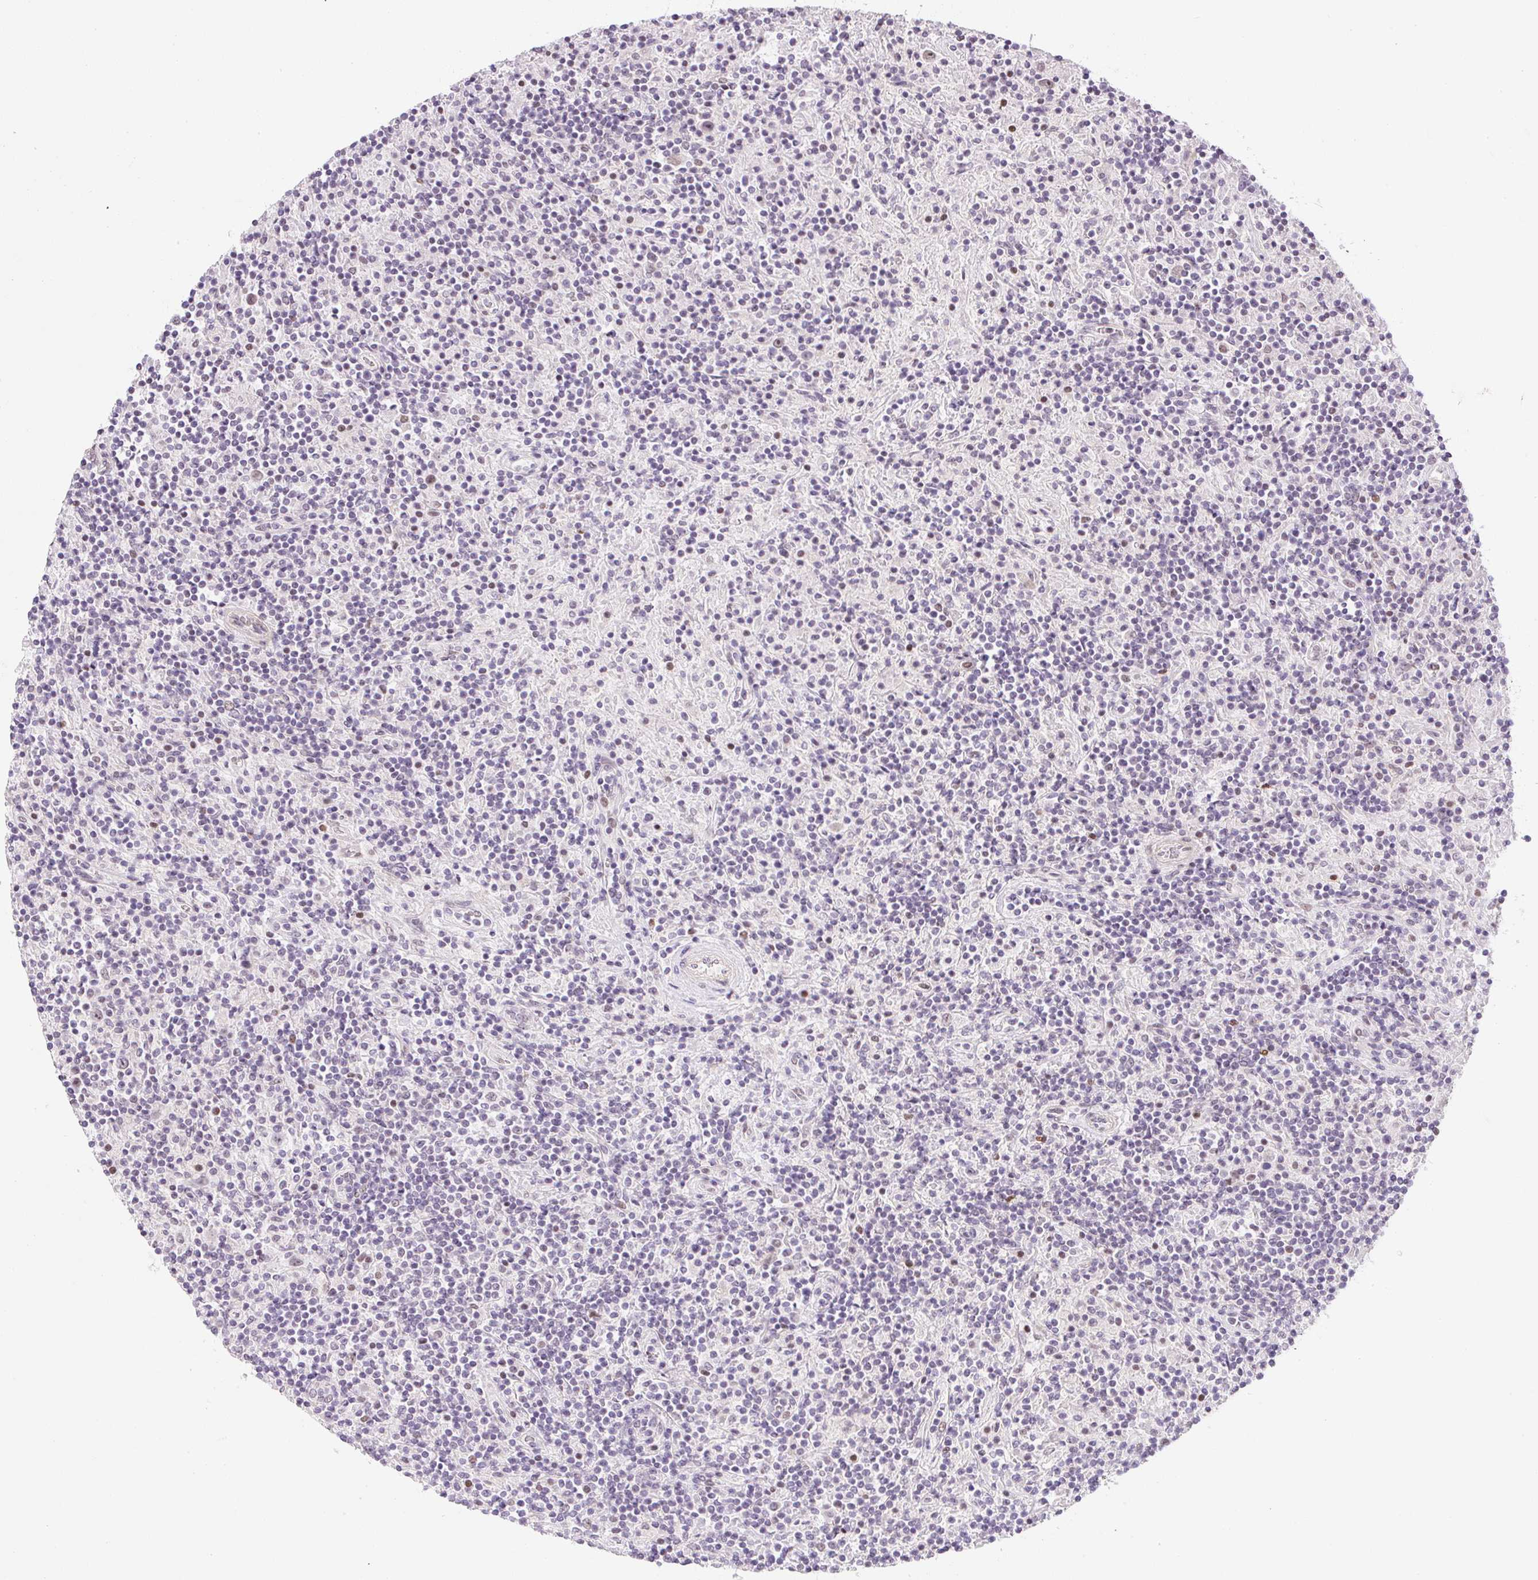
{"staining": {"intensity": "moderate", "quantity": ">75%", "location": "nuclear"}, "tissue": "lymphoma", "cell_type": "Tumor cells", "image_type": "cancer", "snomed": [{"axis": "morphology", "description": "Hodgkin's disease, NOS"}, {"axis": "topography", "description": "Lymph node"}], "caption": "This image shows immunohistochemistry (IHC) staining of human lymphoma, with medium moderate nuclear staining in approximately >75% of tumor cells.", "gene": "DPPA4", "patient": {"sex": "male", "age": 70}}